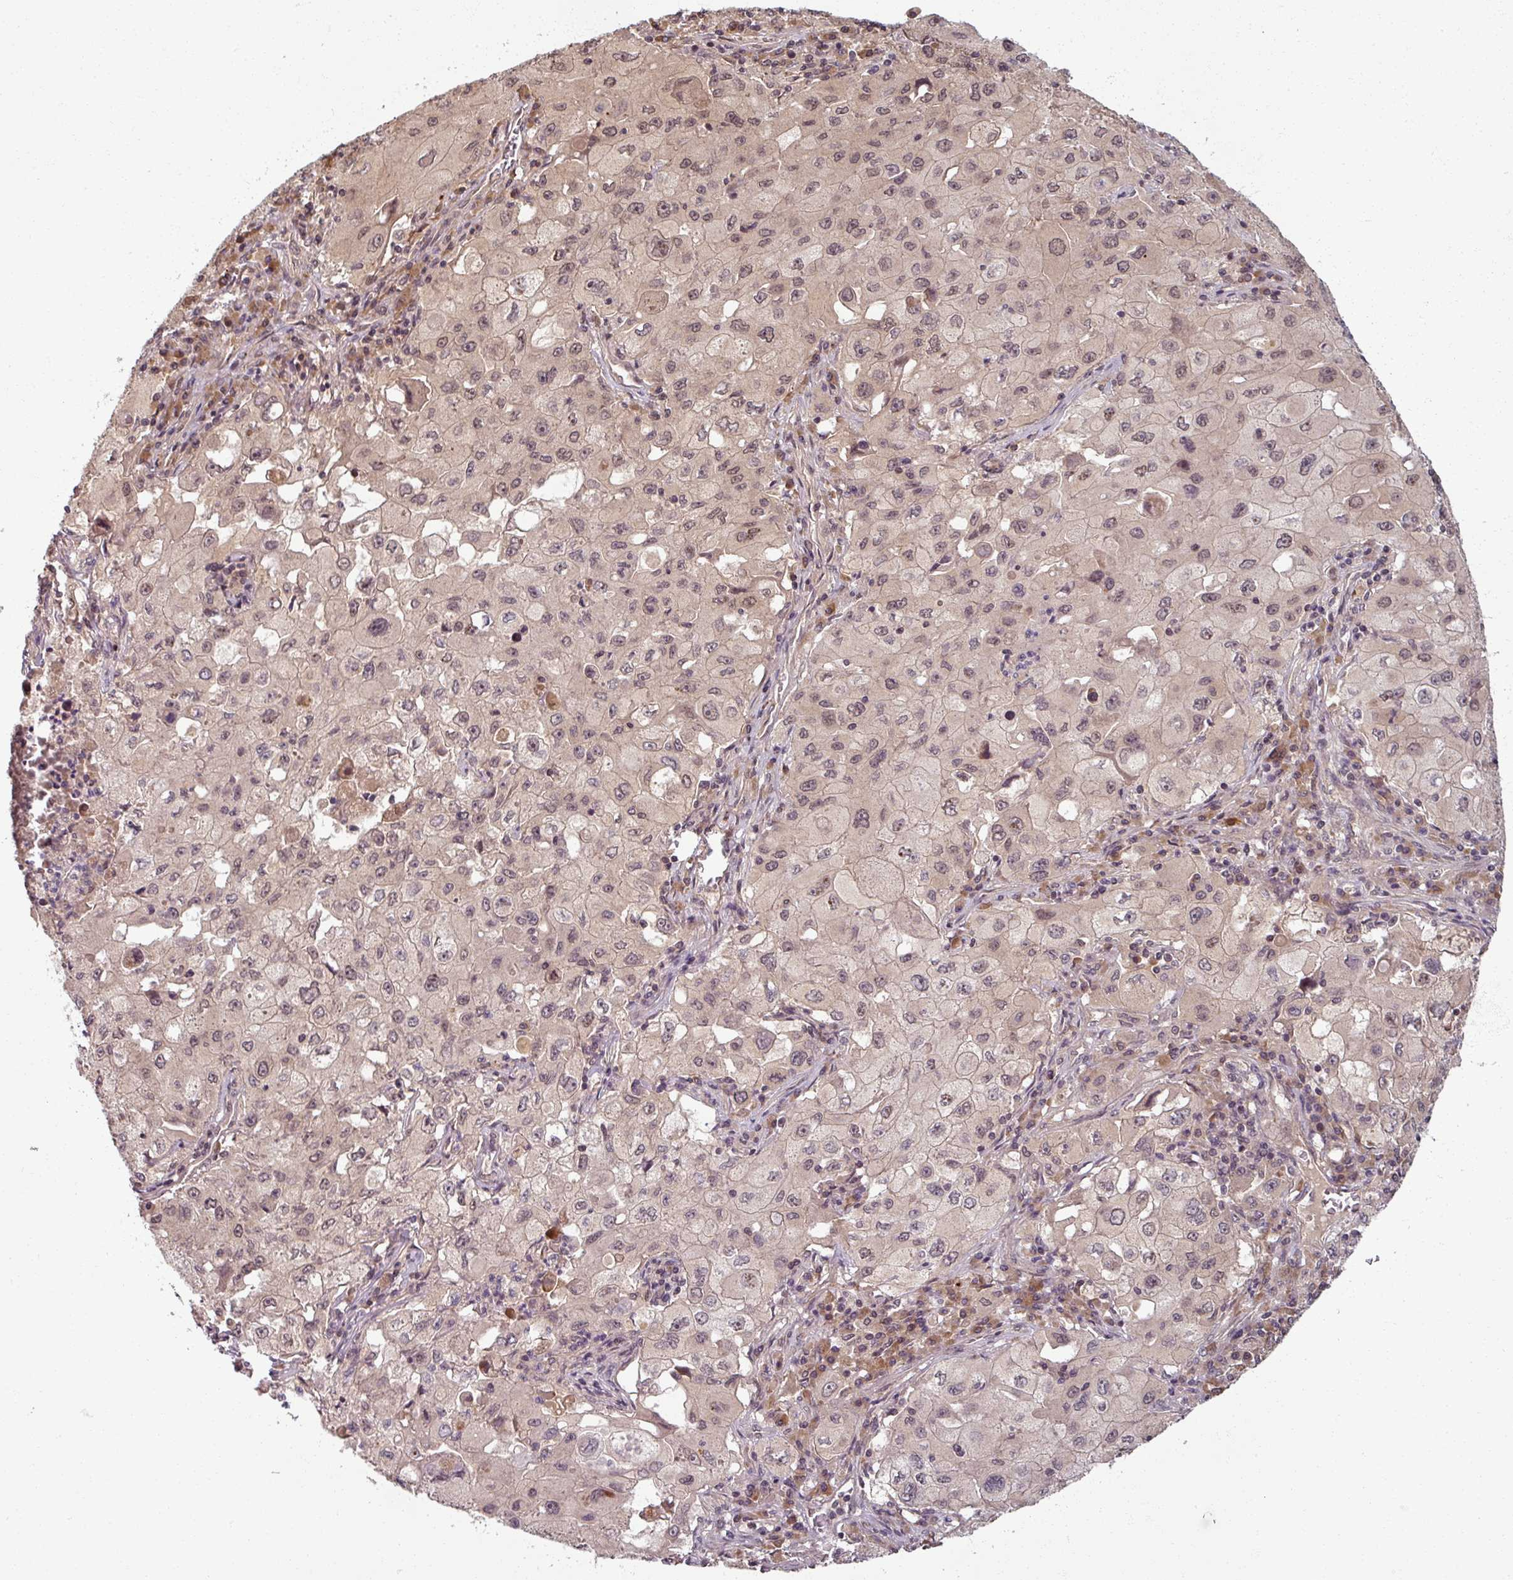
{"staining": {"intensity": "moderate", "quantity": "25%-75%", "location": "nuclear"}, "tissue": "lung cancer", "cell_type": "Tumor cells", "image_type": "cancer", "snomed": [{"axis": "morphology", "description": "Squamous cell carcinoma, NOS"}, {"axis": "topography", "description": "Lung"}], "caption": "Moderate nuclear protein staining is present in approximately 25%-75% of tumor cells in lung squamous cell carcinoma.", "gene": "POLR2G", "patient": {"sex": "male", "age": 63}}